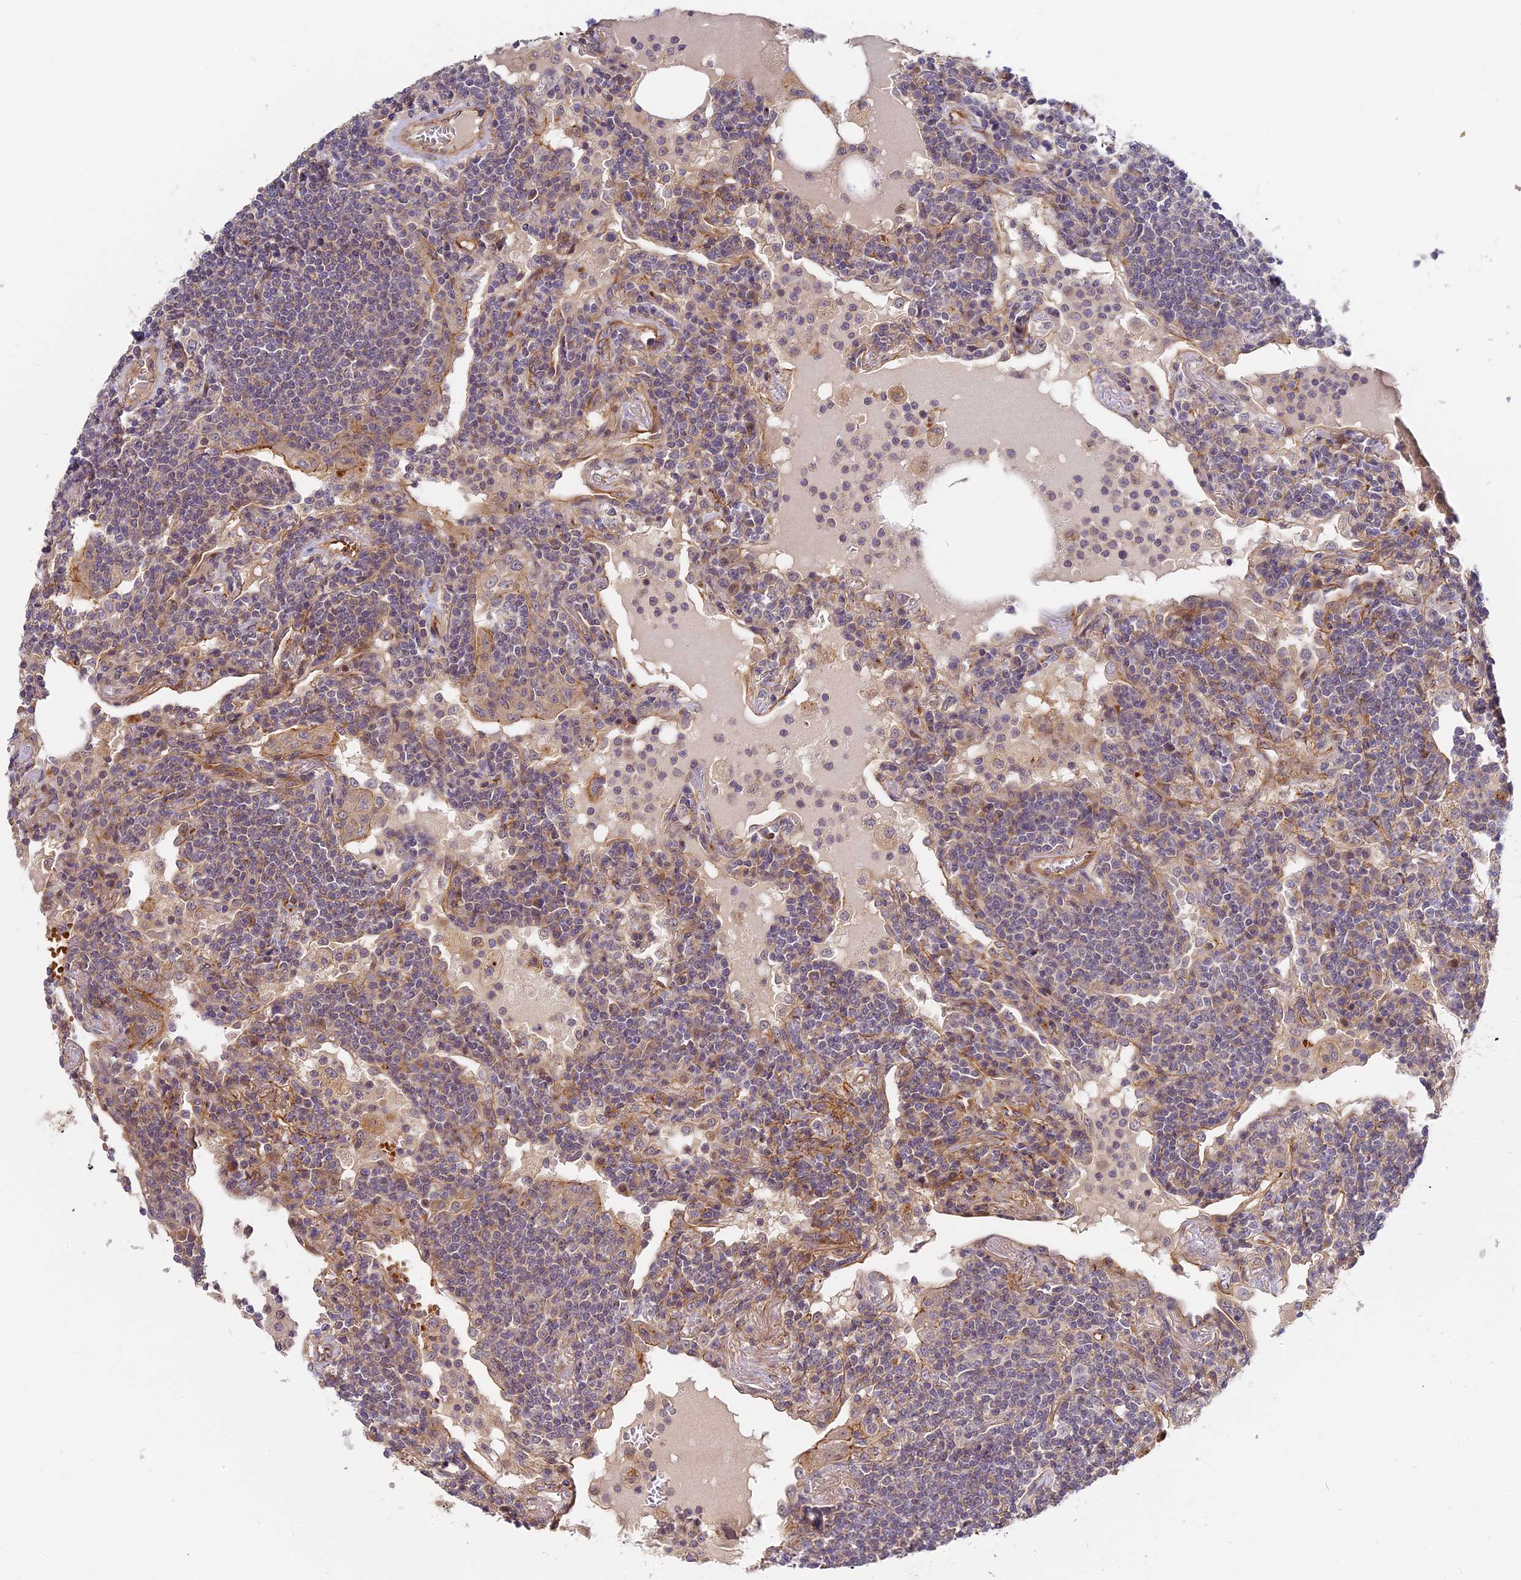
{"staining": {"intensity": "negative", "quantity": "none", "location": "none"}, "tissue": "lymphoma", "cell_type": "Tumor cells", "image_type": "cancer", "snomed": [{"axis": "morphology", "description": "Malignant lymphoma, non-Hodgkin's type, Low grade"}, {"axis": "topography", "description": "Lung"}], "caption": "Immunohistochemistry (IHC) of lymphoma demonstrates no expression in tumor cells.", "gene": "MISP3", "patient": {"sex": "female", "age": 71}}